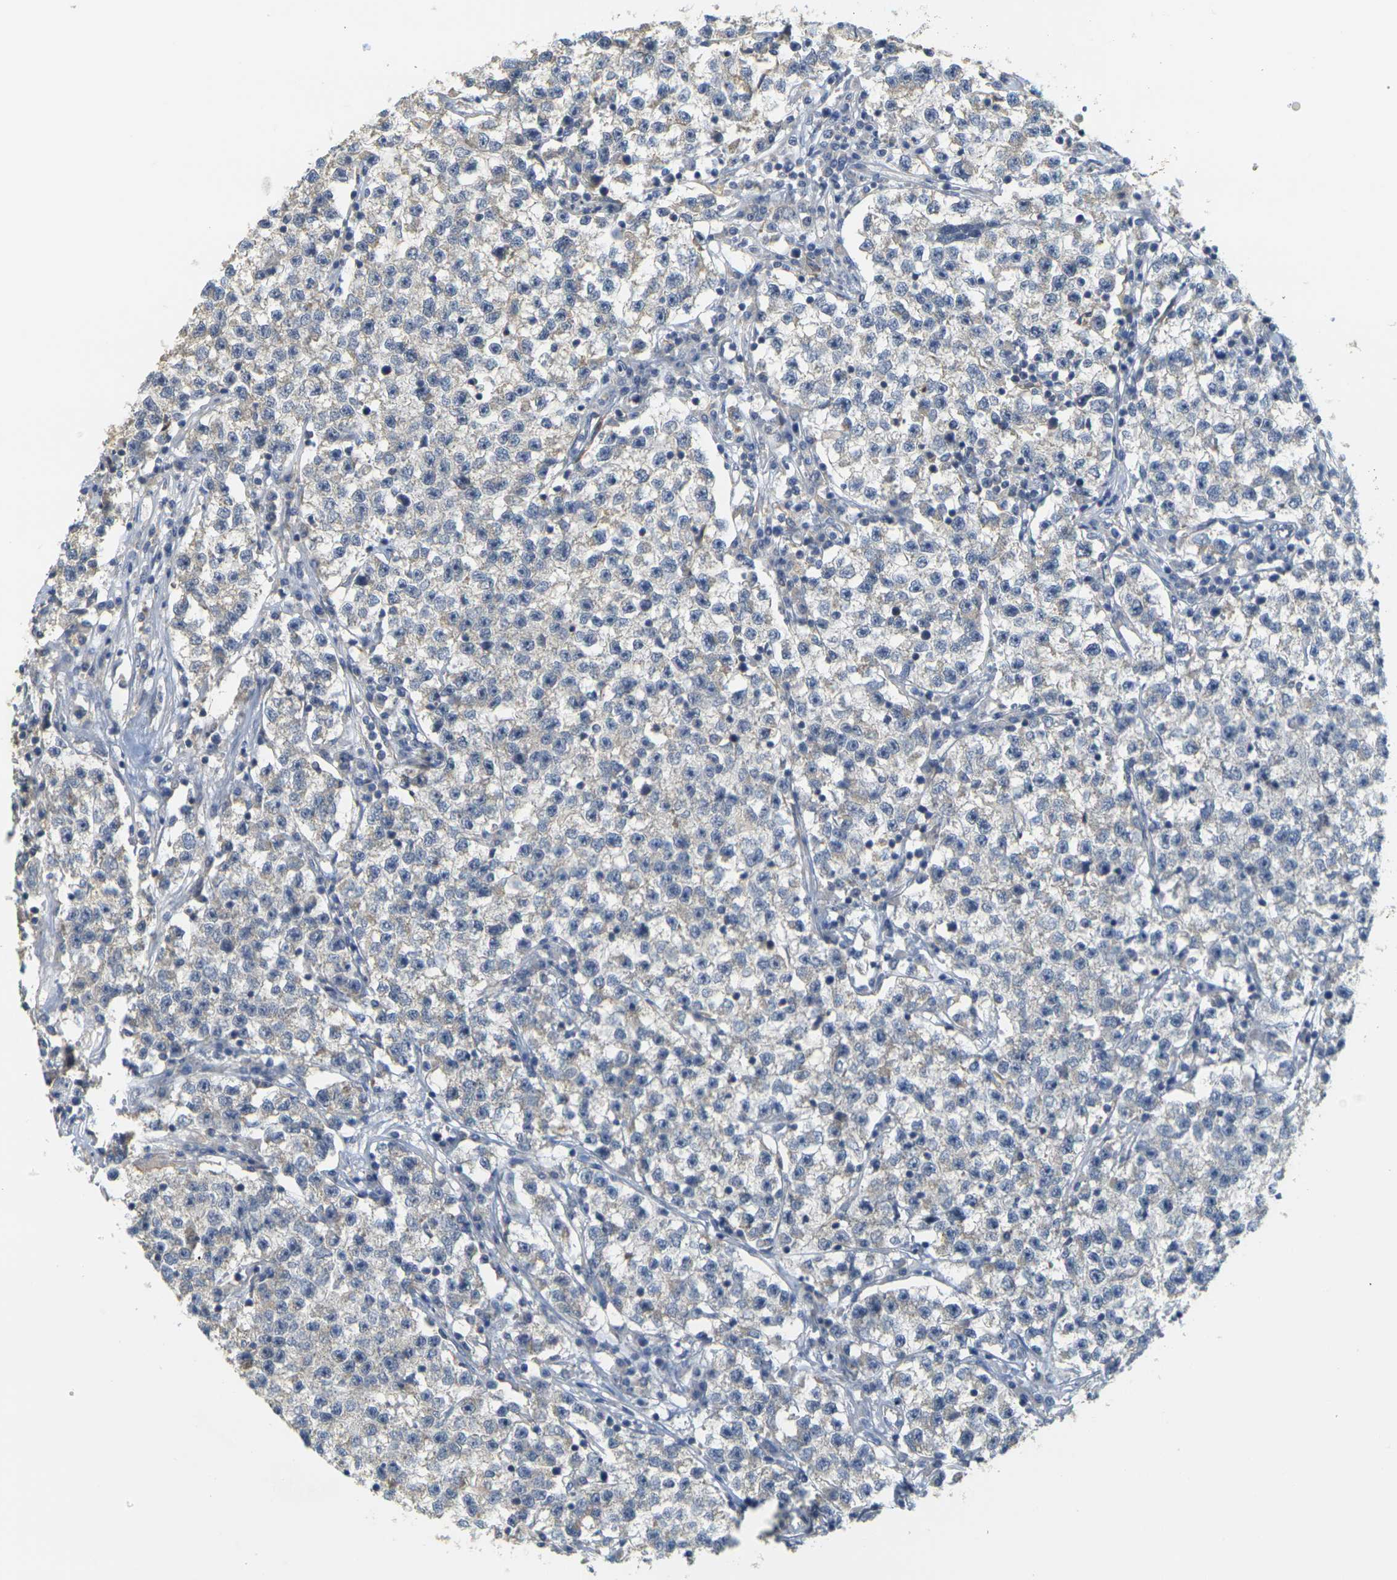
{"staining": {"intensity": "negative", "quantity": "none", "location": "none"}, "tissue": "testis cancer", "cell_type": "Tumor cells", "image_type": "cancer", "snomed": [{"axis": "morphology", "description": "Seminoma, NOS"}, {"axis": "topography", "description": "Testis"}], "caption": "High power microscopy photomicrograph of an immunohistochemistry photomicrograph of testis cancer, revealing no significant positivity in tumor cells. (DAB (3,3'-diaminobenzidine) immunohistochemistry (IHC) with hematoxylin counter stain).", "gene": "GDAP1", "patient": {"sex": "male", "age": 22}}